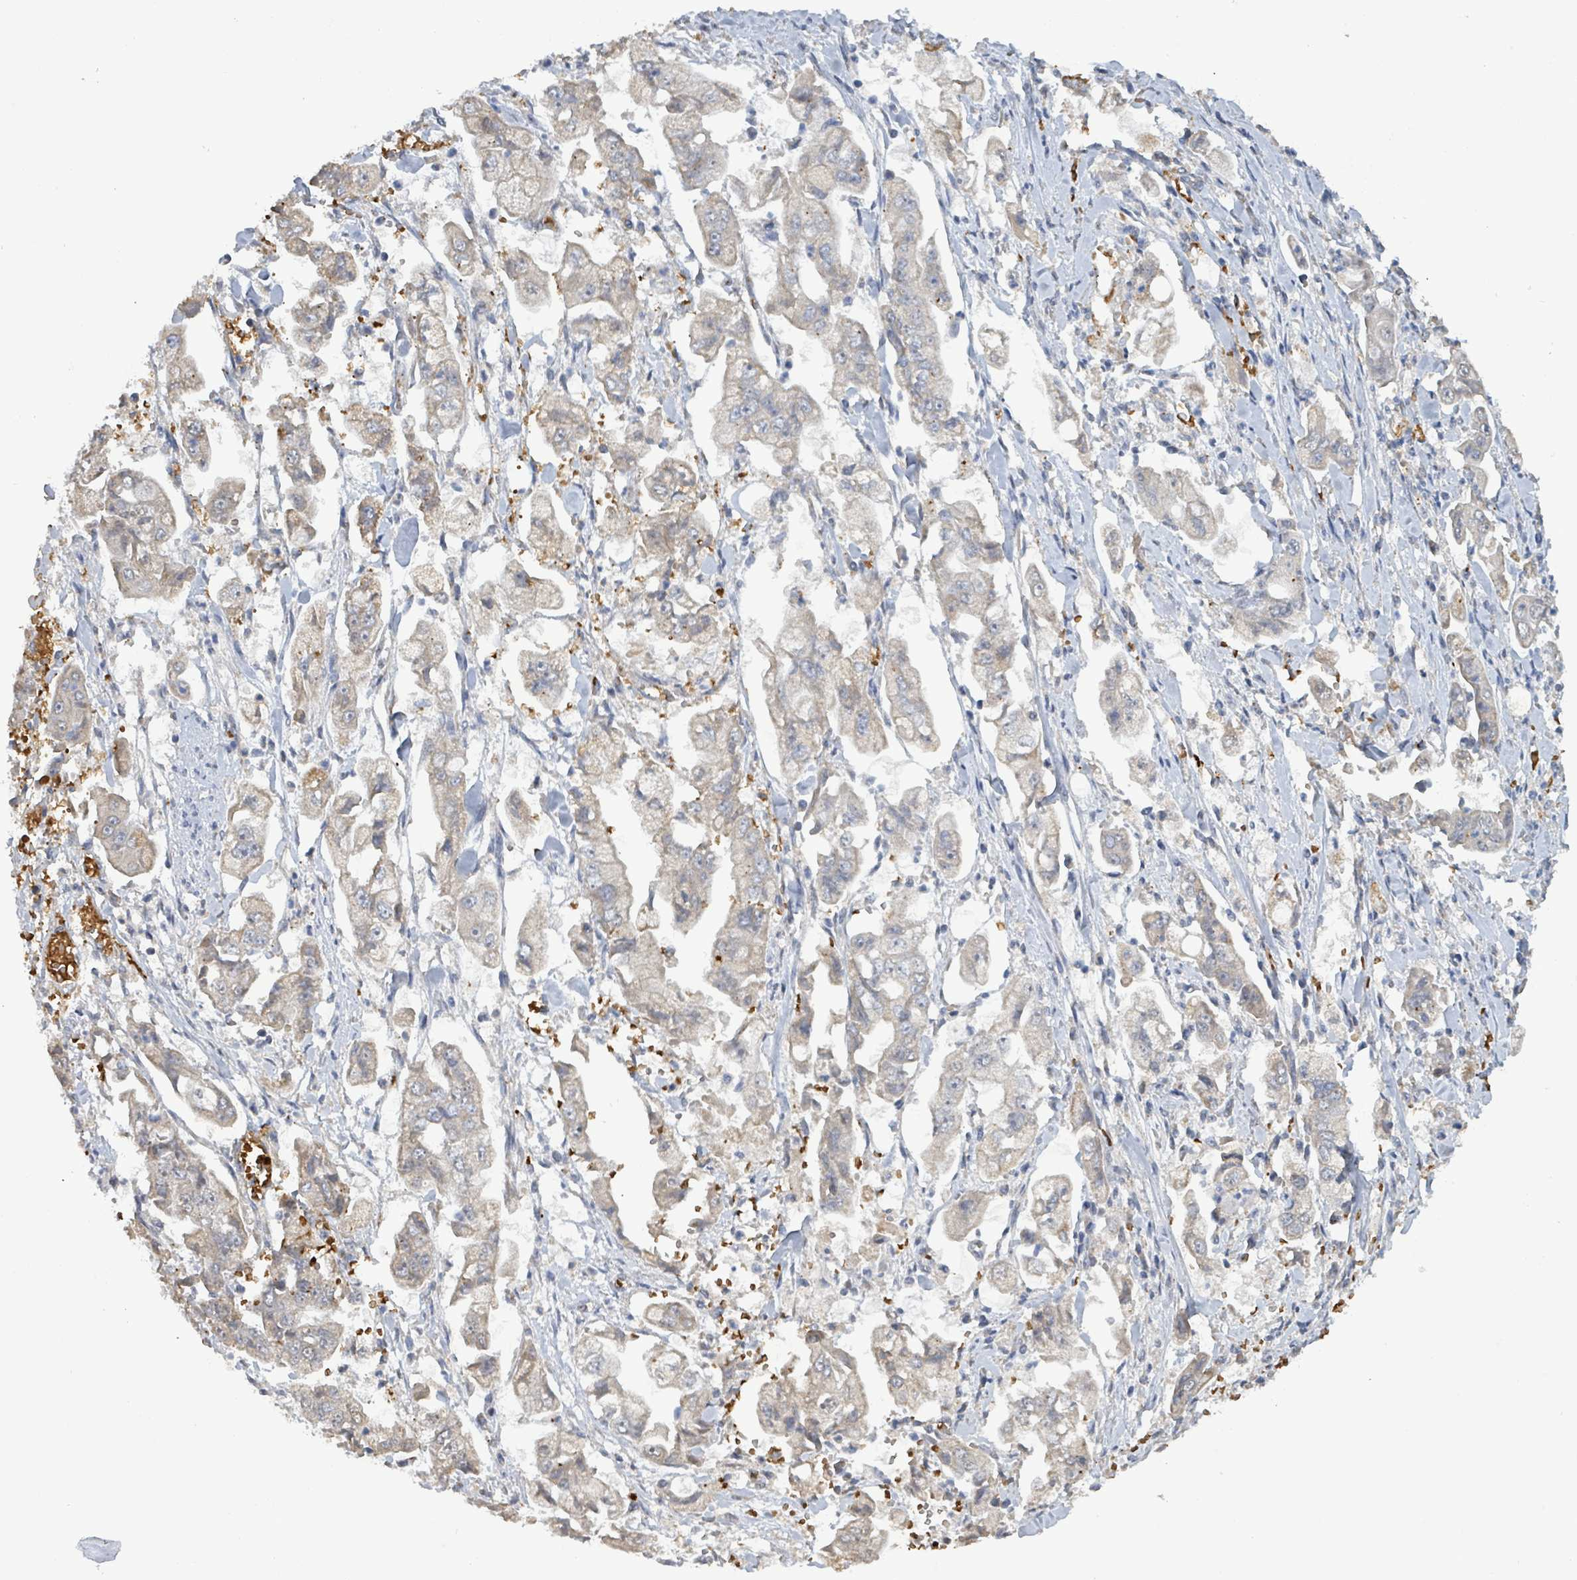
{"staining": {"intensity": "weak", "quantity": "25%-75%", "location": "cytoplasmic/membranous"}, "tissue": "stomach cancer", "cell_type": "Tumor cells", "image_type": "cancer", "snomed": [{"axis": "morphology", "description": "Adenocarcinoma, NOS"}, {"axis": "topography", "description": "Stomach"}], "caption": "Weak cytoplasmic/membranous expression for a protein is present in about 25%-75% of tumor cells of stomach cancer (adenocarcinoma) using immunohistochemistry (IHC).", "gene": "SEBOX", "patient": {"sex": "male", "age": 62}}